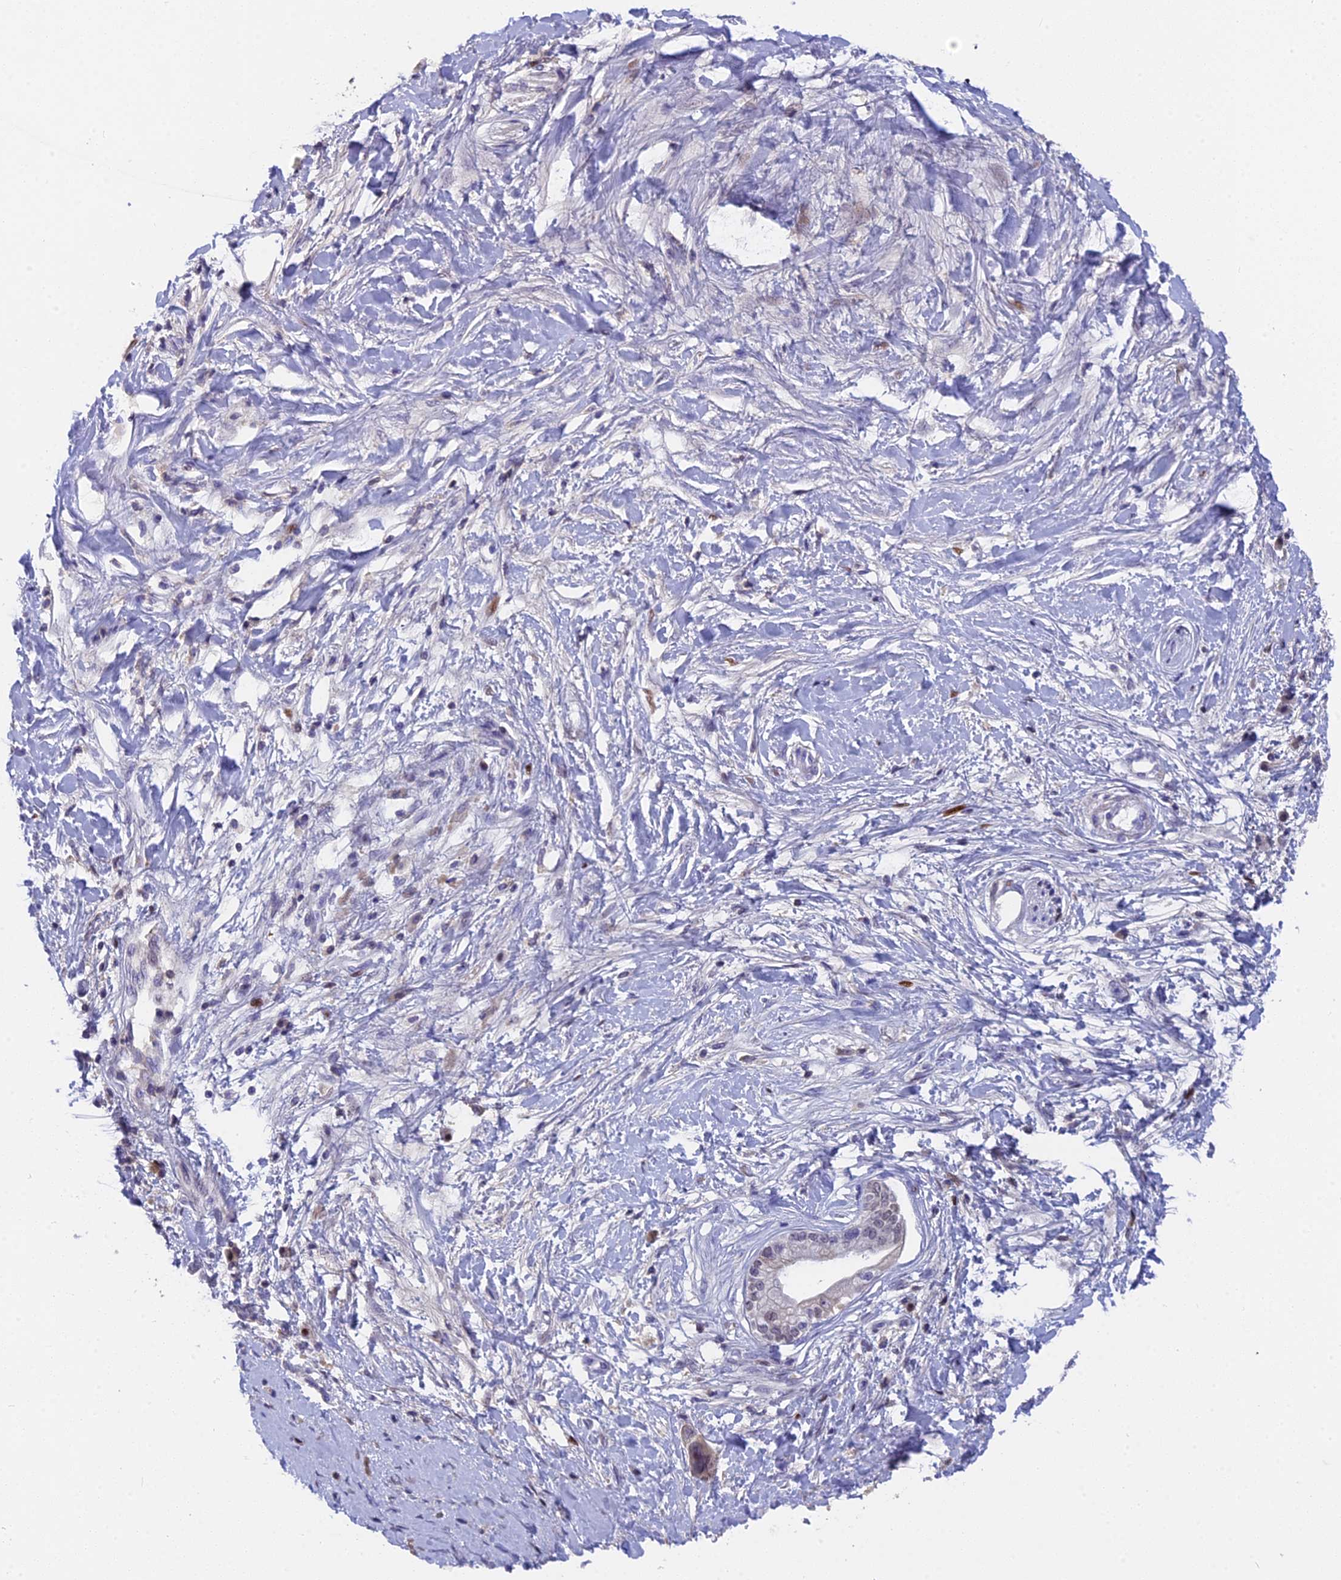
{"staining": {"intensity": "weak", "quantity": "<25%", "location": "nuclear"}, "tissue": "pancreatic cancer", "cell_type": "Tumor cells", "image_type": "cancer", "snomed": [{"axis": "morphology", "description": "Adenocarcinoma, NOS"}, {"axis": "topography", "description": "Pancreas"}], "caption": "Human adenocarcinoma (pancreatic) stained for a protein using IHC displays no expression in tumor cells.", "gene": "NKPD1", "patient": {"sex": "male", "age": 68}}